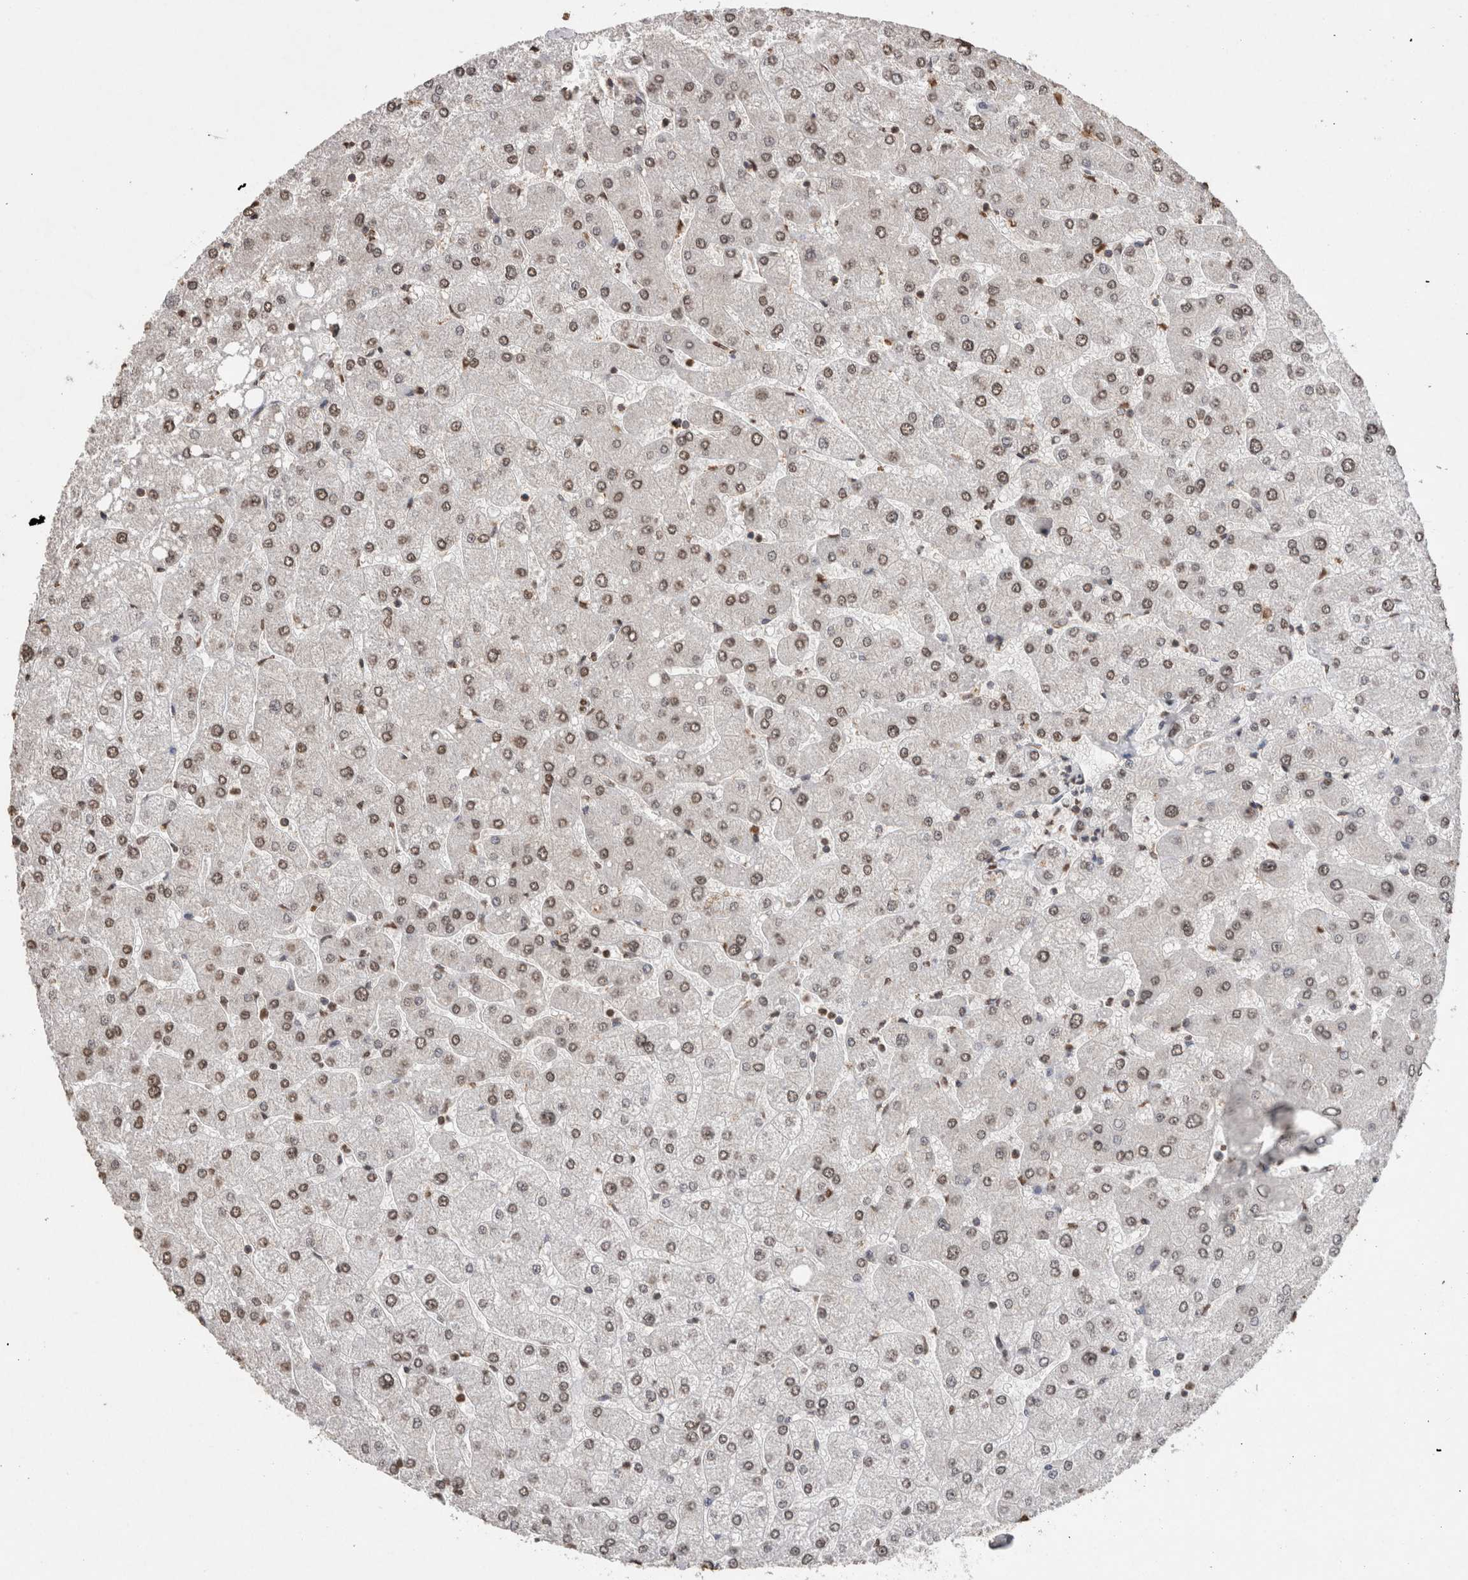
{"staining": {"intensity": "moderate", "quantity": ">75%", "location": "nuclear"}, "tissue": "liver", "cell_type": "Cholangiocytes", "image_type": "normal", "snomed": [{"axis": "morphology", "description": "Normal tissue, NOS"}, {"axis": "topography", "description": "Liver"}], "caption": "High-magnification brightfield microscopy of benign liver stained with DAB (brown) and counterstained with hematoxylin (blue). cholangiocytes exhibit moderate nuclear positivity is appreciated in approximately>75% of cells. Nuclei are stained in blue.", "gene": "NTHL1", "patient": {"sex": "male", "age": 55}}